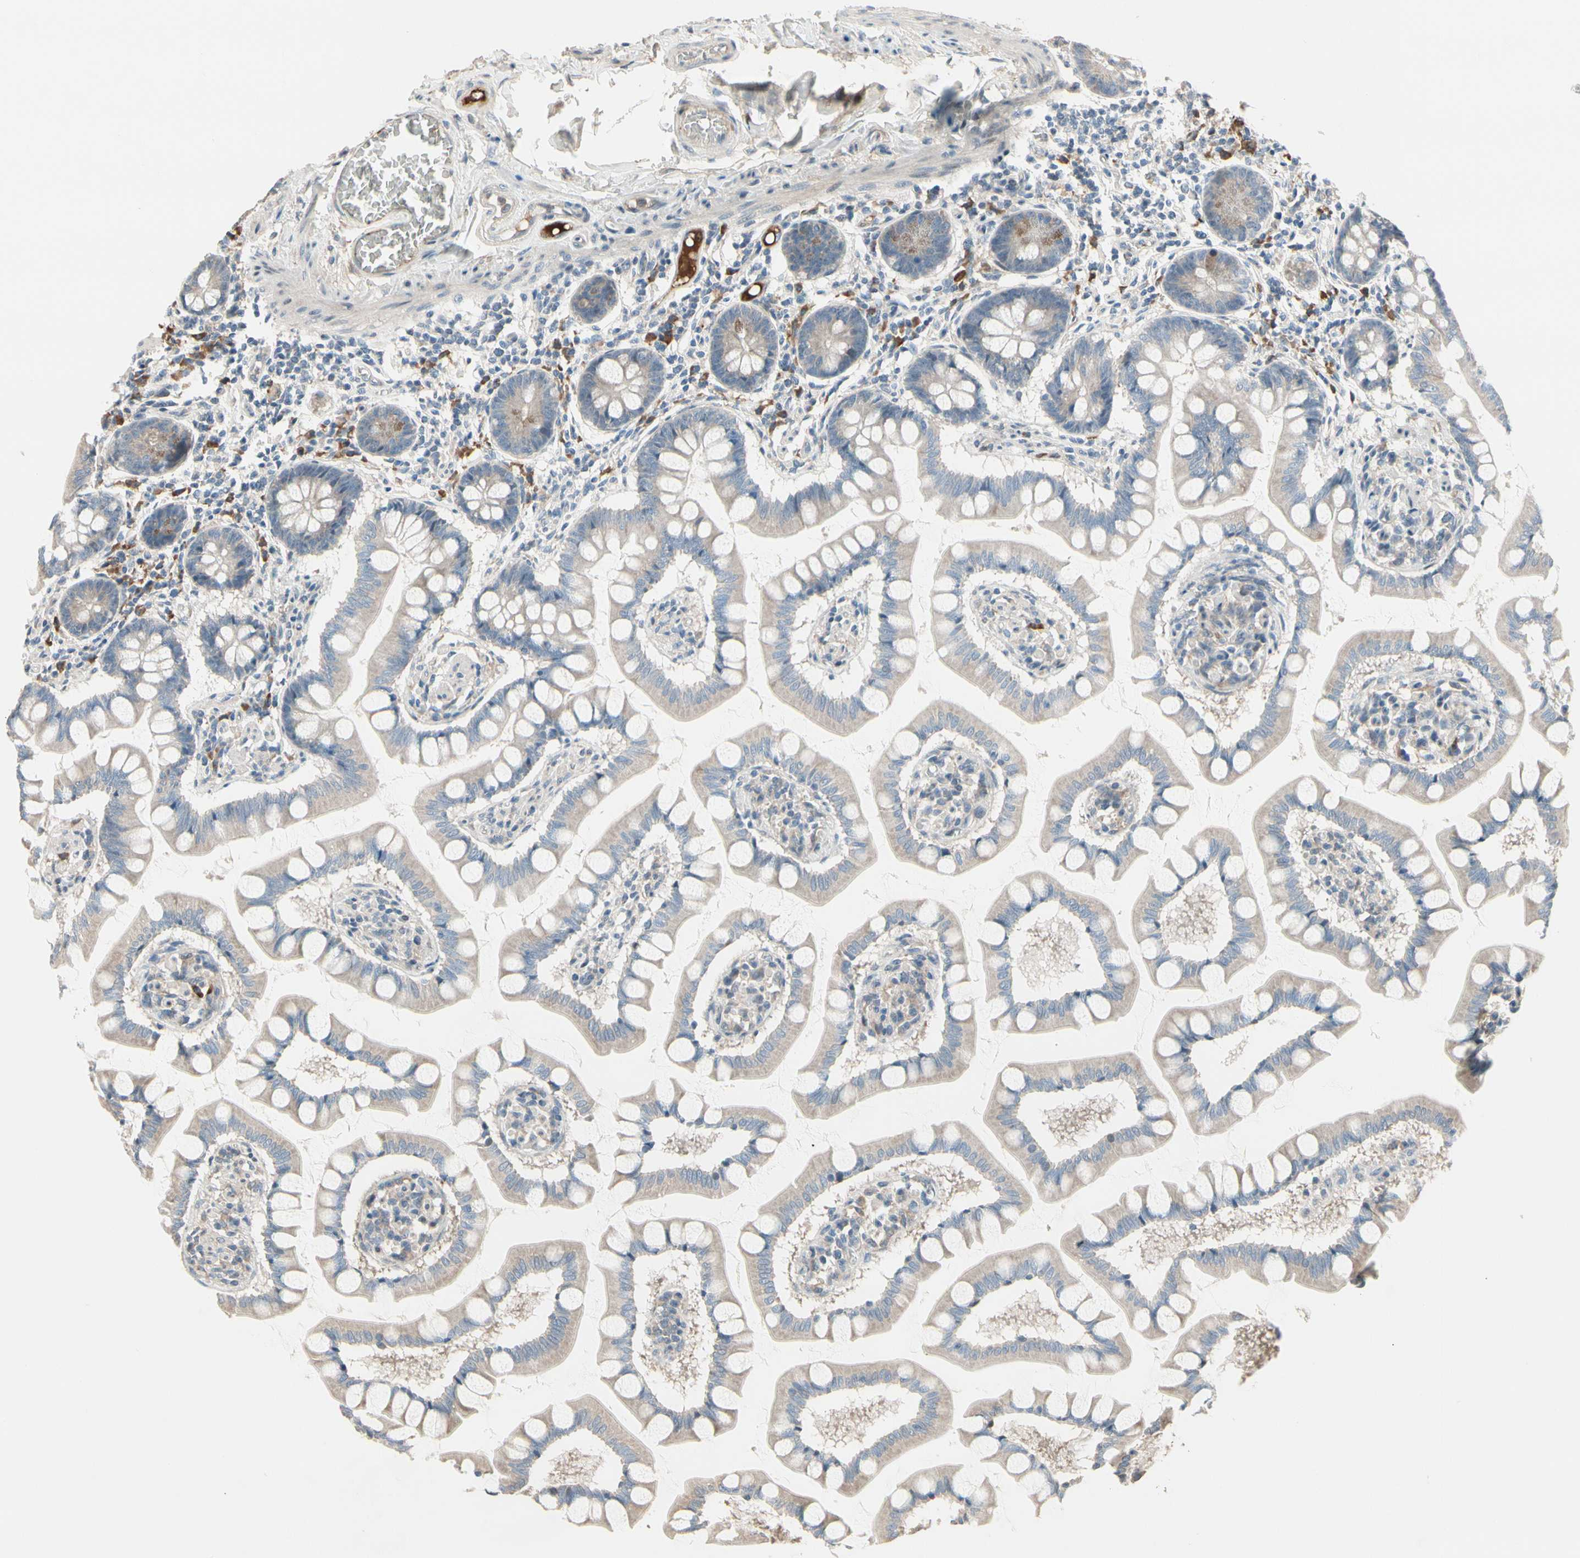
{"staining": {"intensity": "weak", "quantity": ">75%", "location": "cytoplasmic/membranous"}, "tissue": "small intestine", "cell_type": "Glandular cells", "image_type": "normal", "snomed": [{"axis": "morphology", "description": "Normal tissue, NOS"}, {"axis": "topography", "description": "Small intestine"}], "caption": "Immunohistochemical staining of benign human small intestine displays low levels of weak cytoplasmic/membranous staining in about >75% of glandular cells. (IHC, brightfield microscopy, high magnification).", "gene": "SNX29", "patient": {"sex": "male", "age": 41}}